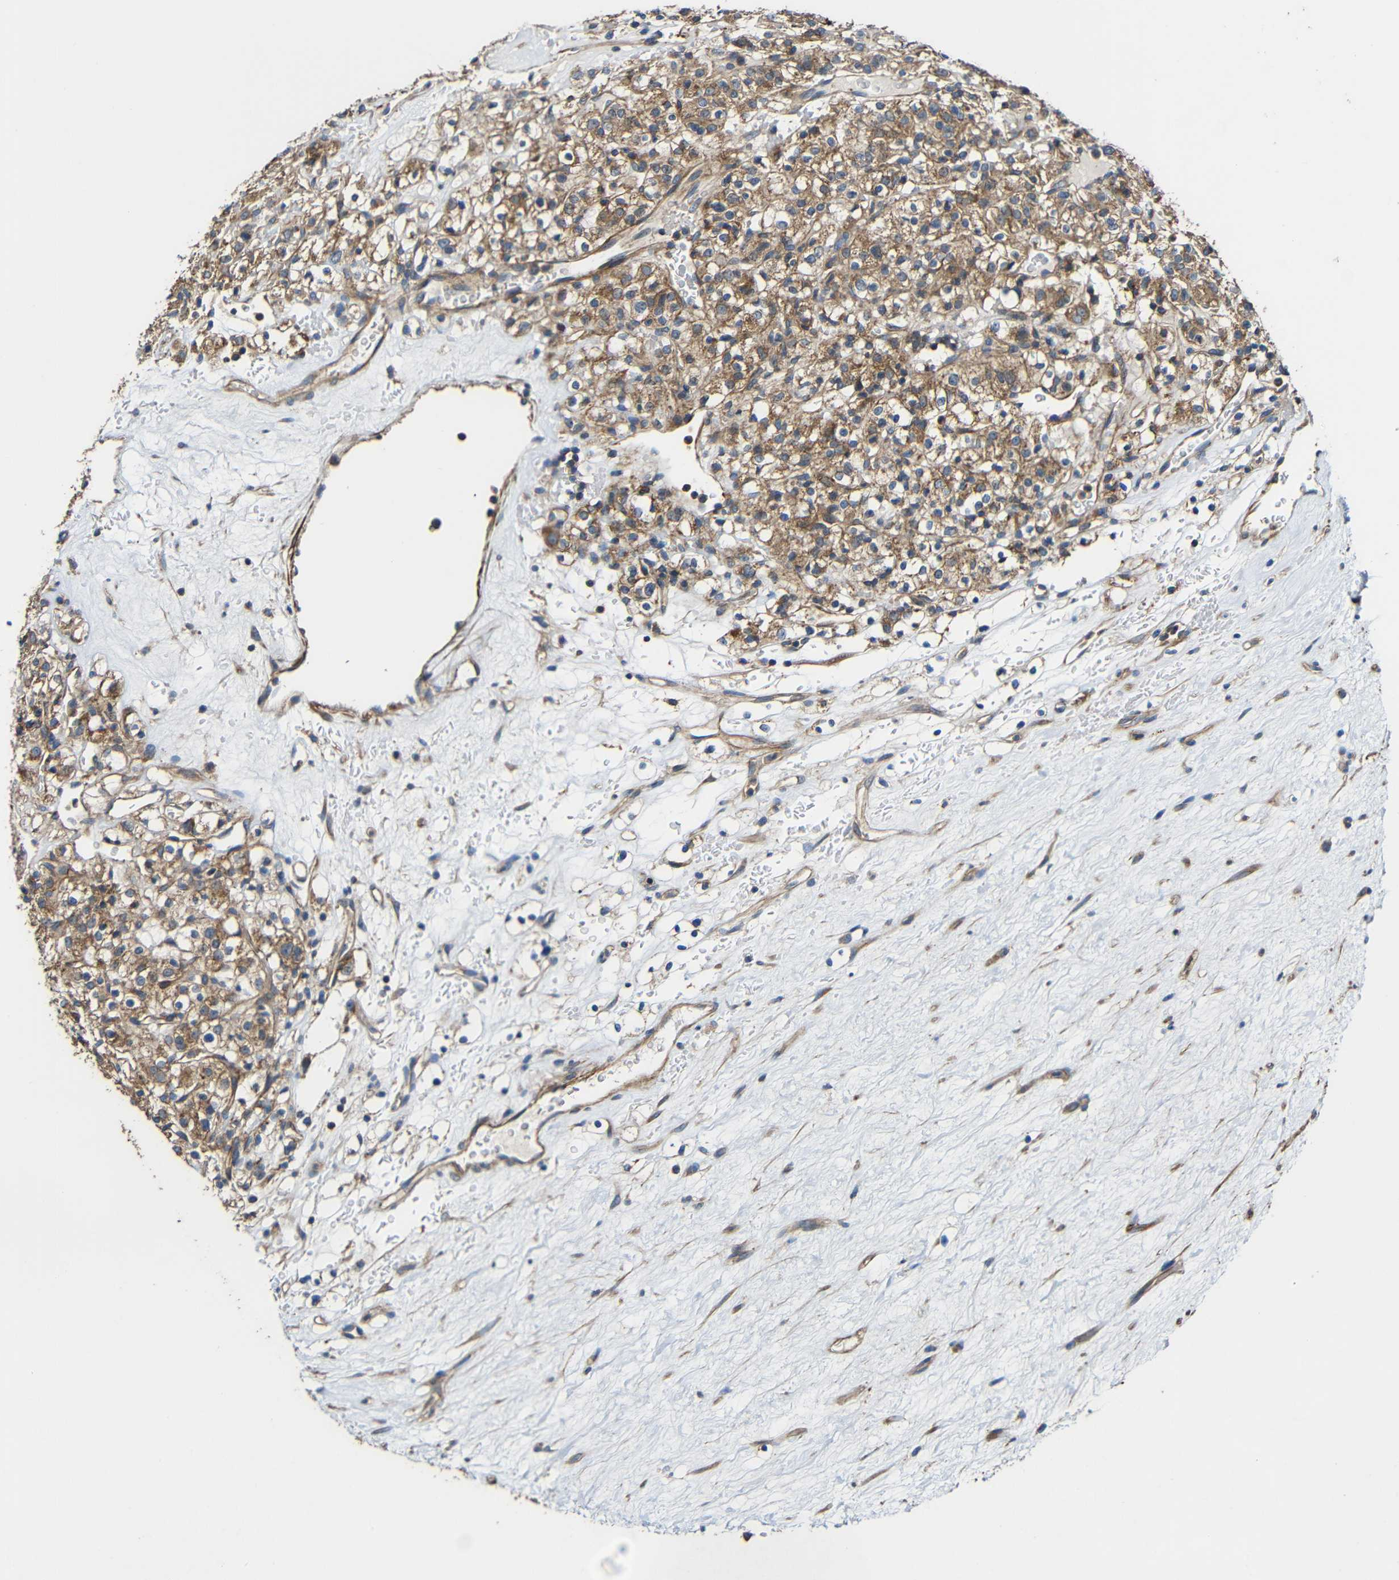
{"staining": {"intensity": "moderate", "quantity": ">75%", "location": "cytoplasmic/membranous"}, "tissue": "renal cancer", "cell_type": "Tumor cells", "image_type": "cancer", "snomed": [{"axis": "morphology", "description": "Normal tissue, NOS"}, {"axis": "morphology", "description": "Adenocarcinoma, NOS"}, {"axis": "topography", "description": "Kidney"}], "caption": "IHC of renal cancer displays medium levels of moderate cytoplasmic/membranous staining in about >75% of tumor cells. (DAB IHC, brown staining for protein, blue staining for nuclei).", "gene": "RHOT2", "patient": {"sex": "female", "age": 72}}